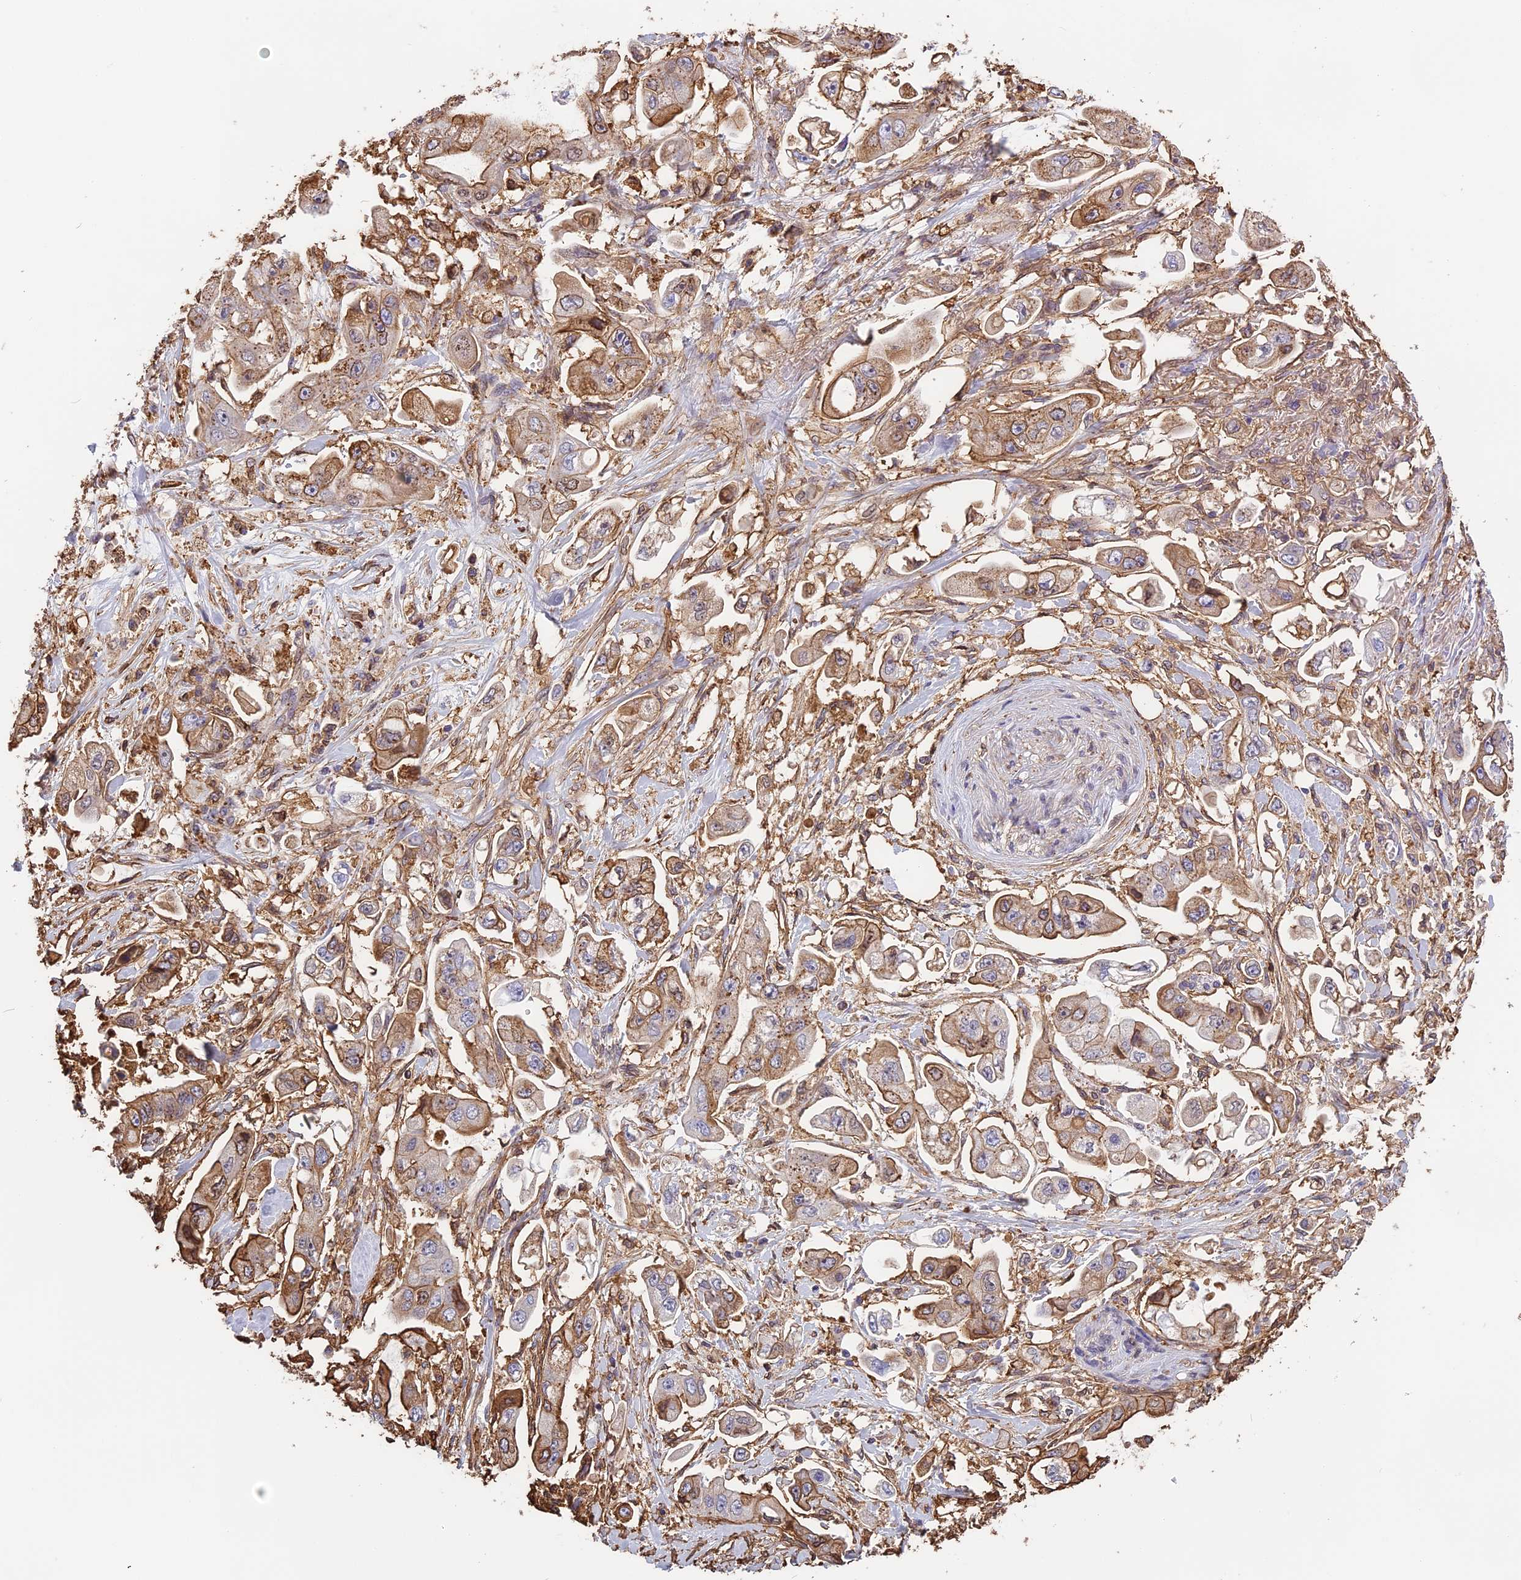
{"staining": {"intensity": "moderate", "quantity": "25%-75%", "location": "cytoplasmic/membranous"}, "tissue": "stomach cancer", "cell_type": "Tumor cells", "image_type": "cancer", "snomed": [{"axis": "morphology", "description": "Adenocarcinoma, NOS"}, {"axis": "topography", "description": "Stomach"}], "caption": "Stomach cancer (adenocarcinoma) tissue displays moderate cytoplasmic/membranous staining in approximately 25%-75% of tumor cells, visualized by immunohistochemistry. Using DAB (3,3'-diaminobenzidine) (brown) and hematoxylin (blue) stains, captured at high magnification using brightfield microscopy.", "gene": "TMEM255B", "patient": {"sex": "male", "age": 62}}